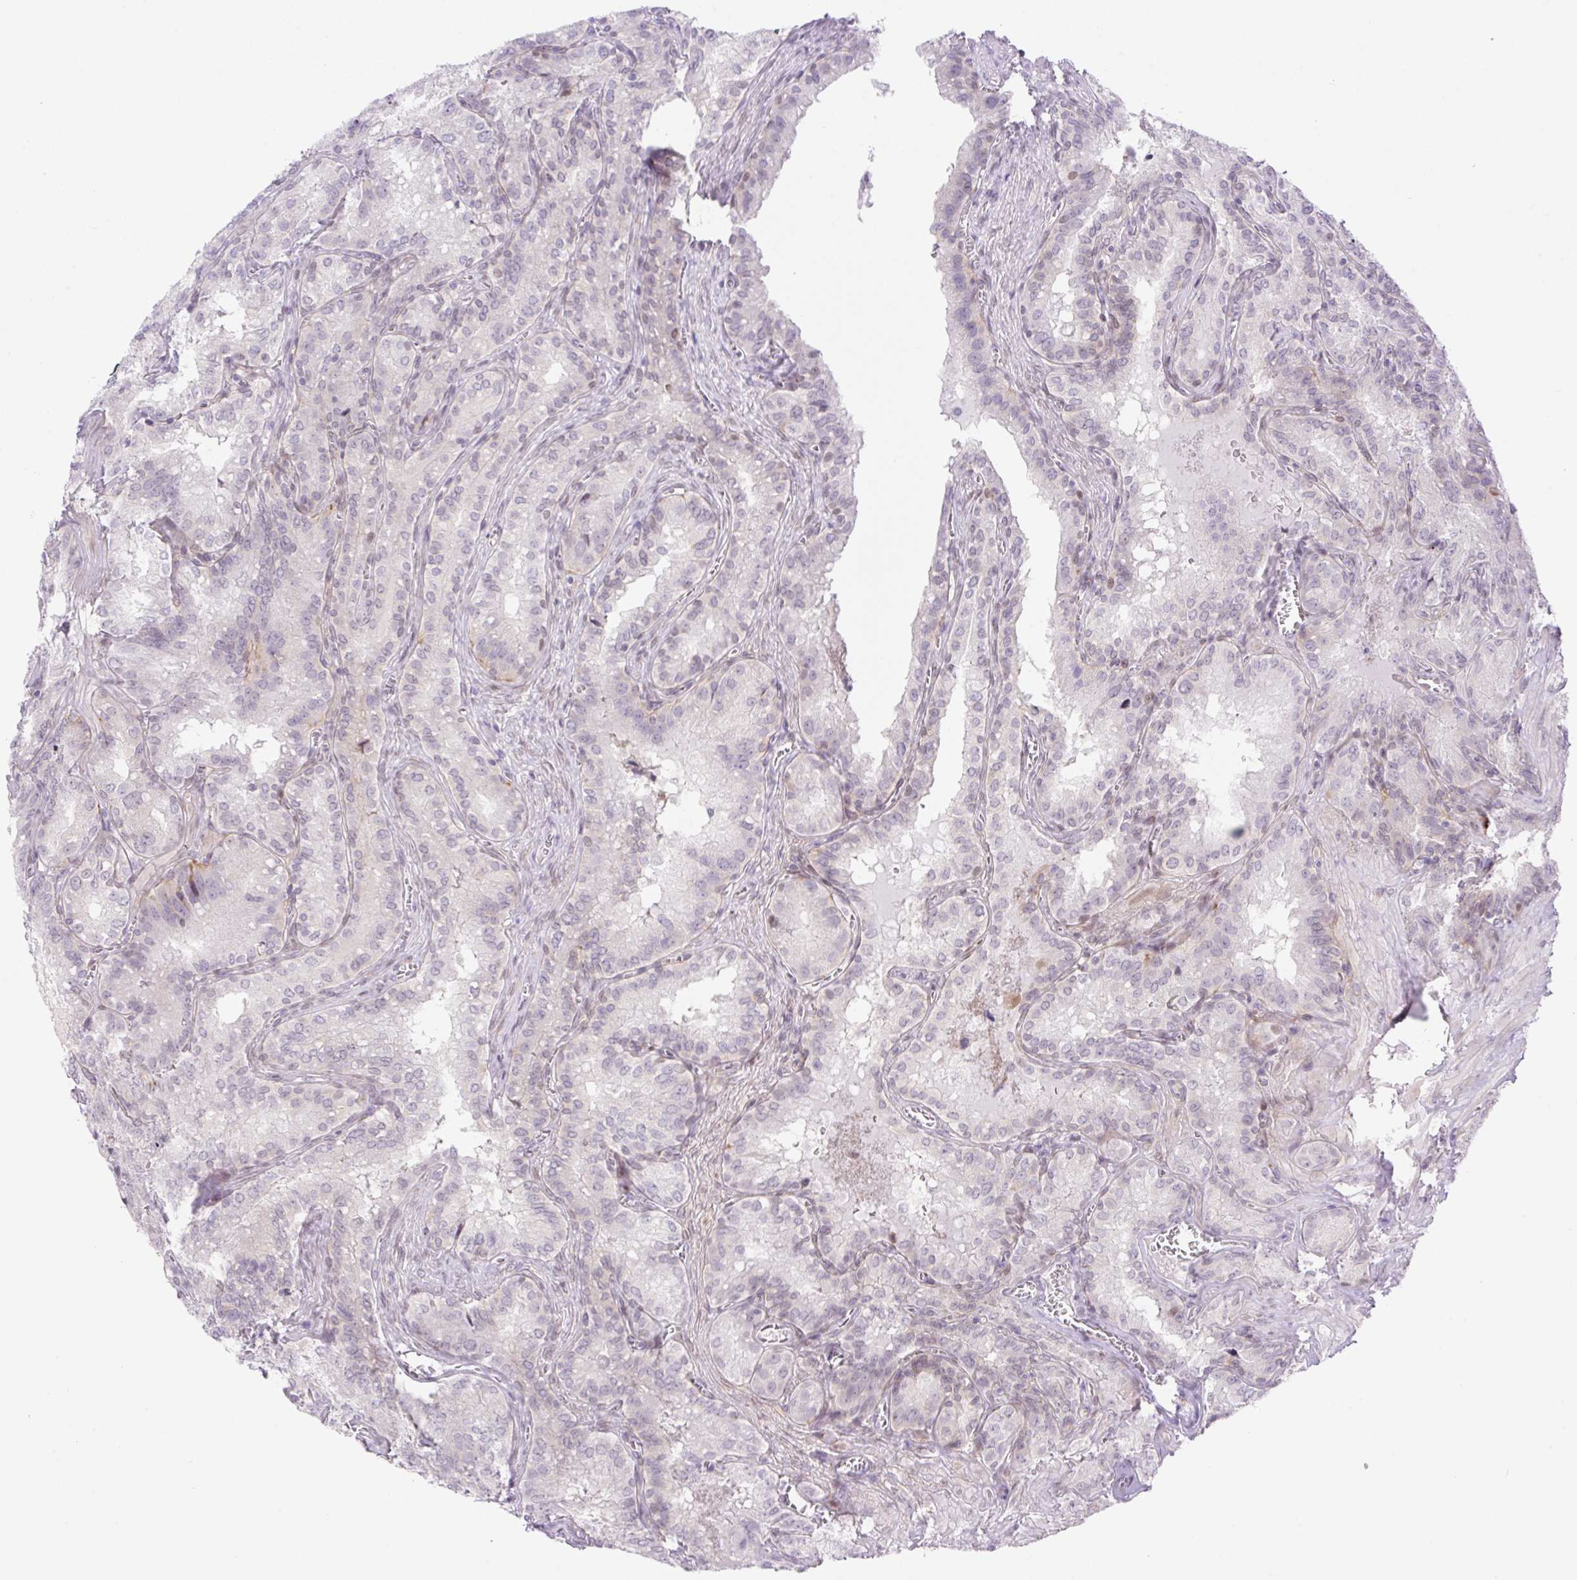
{"staining": {"intensity": "moderate", "quantity": "<25%", "location": "nuclear"}, "tissue": "seminal vesicle", "cell_type": "Glandular cells", "image_type": "normal", "snomed": [{"axis": "morphology", "description": "Normal tissue, NOS"}, {"axis": "topography", "description": "Seminal veicle"}], "caption": "Immunohistochemistry (IHC) photomicrograph of unremarkable seminal vesicle stained for a protein (brown), which shows low levels of moderate nuclear positivity in approximately <25% of glandular cells.", "gene": "ENSG00000264668", "patient": {"sex": "male", "age": 47}}